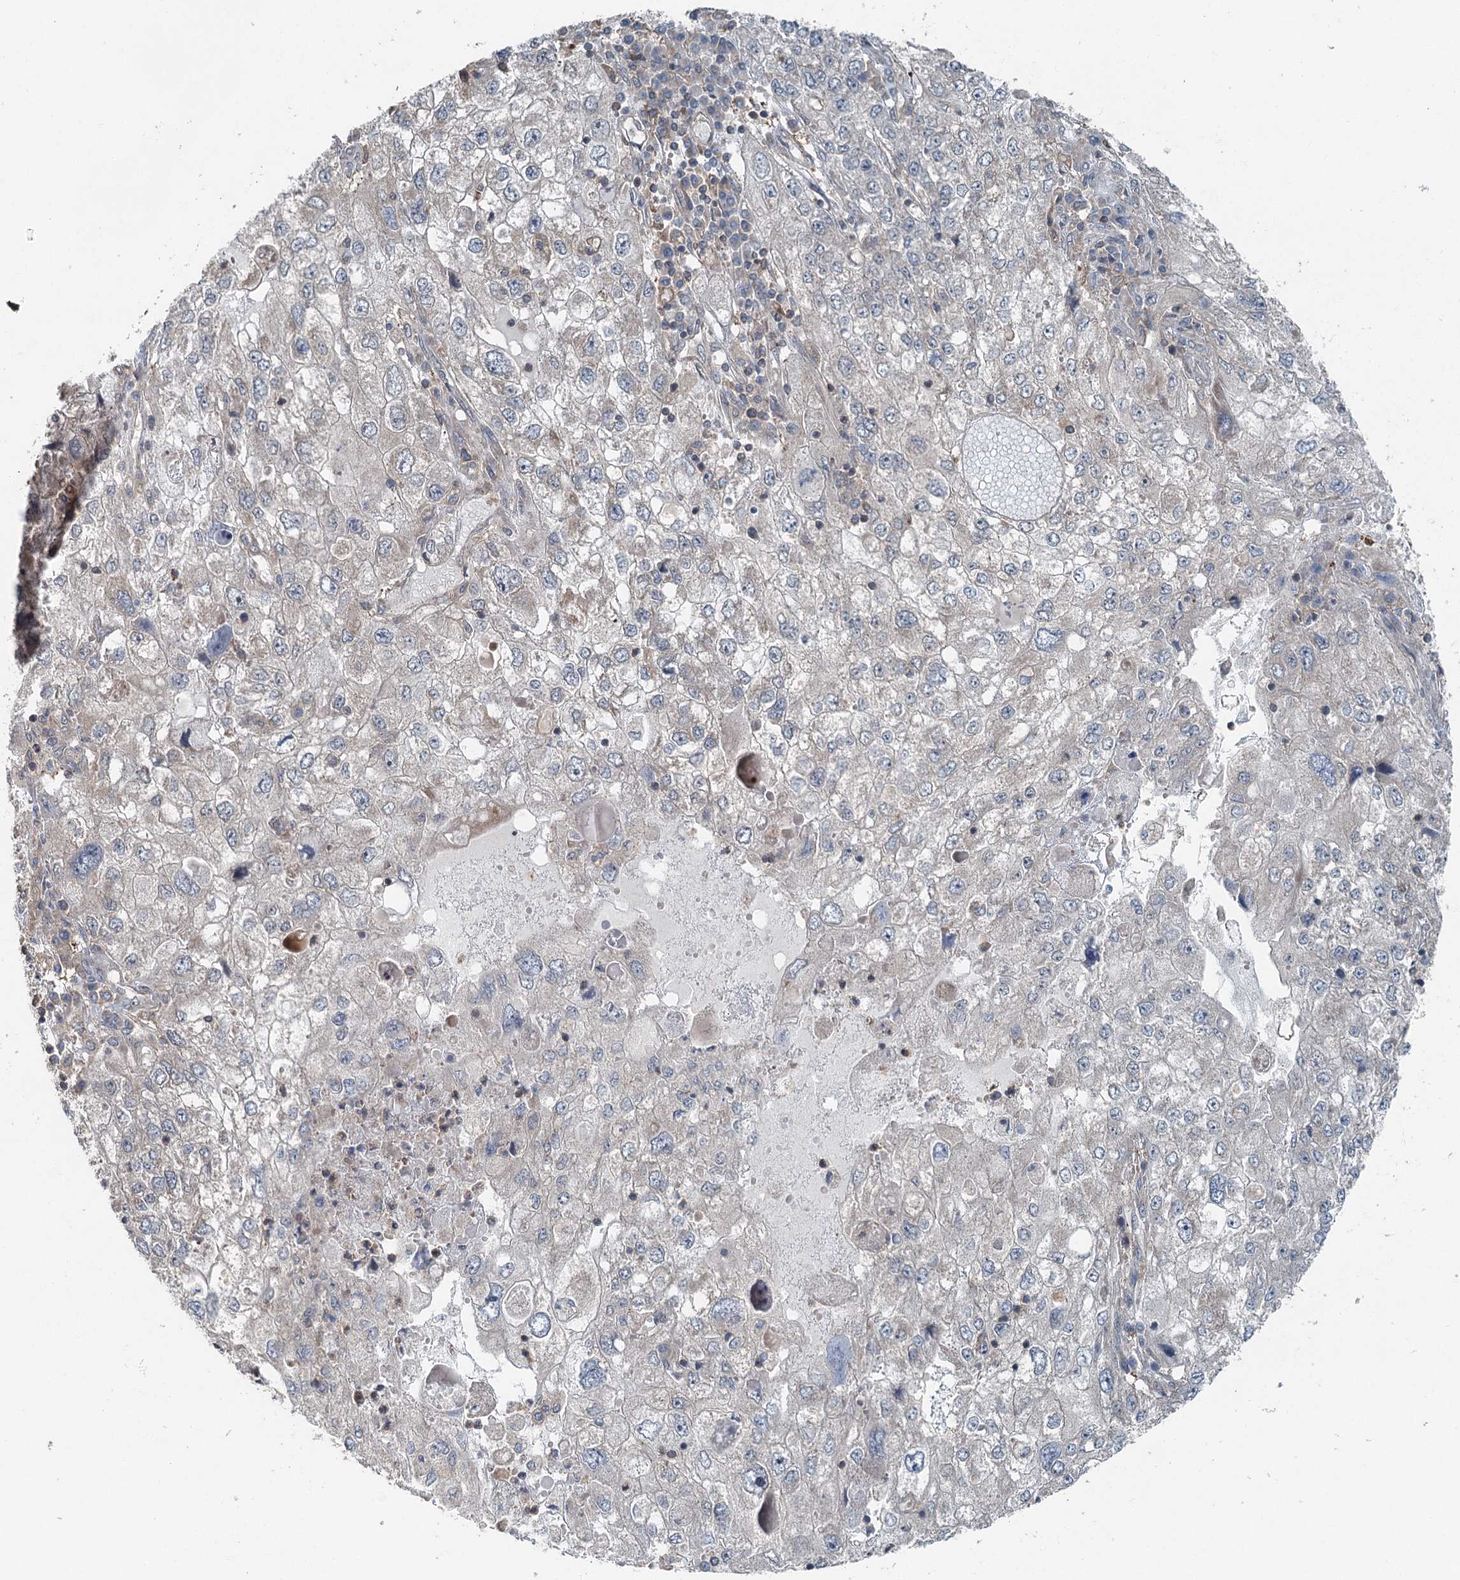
{"staining": {"intensity": "negative", "quantity": "none", "location": "none"}, "tissue": "endometrial cancer", "cell_type": "Tumor cells", "image_type": "cancer", "snomed": [{"axis": "morphology", "description": "Adenocarcinoma, NOS"}, {"axis": "topography", "description": "Endometrium"}], "caption": "Adenocarcinoma (endometrial) was stained to show a protein in brown. There is no significant positivity in tumor cells.", "gene": "SKIC3", "patient": {"sex": "female", "age": 49}}